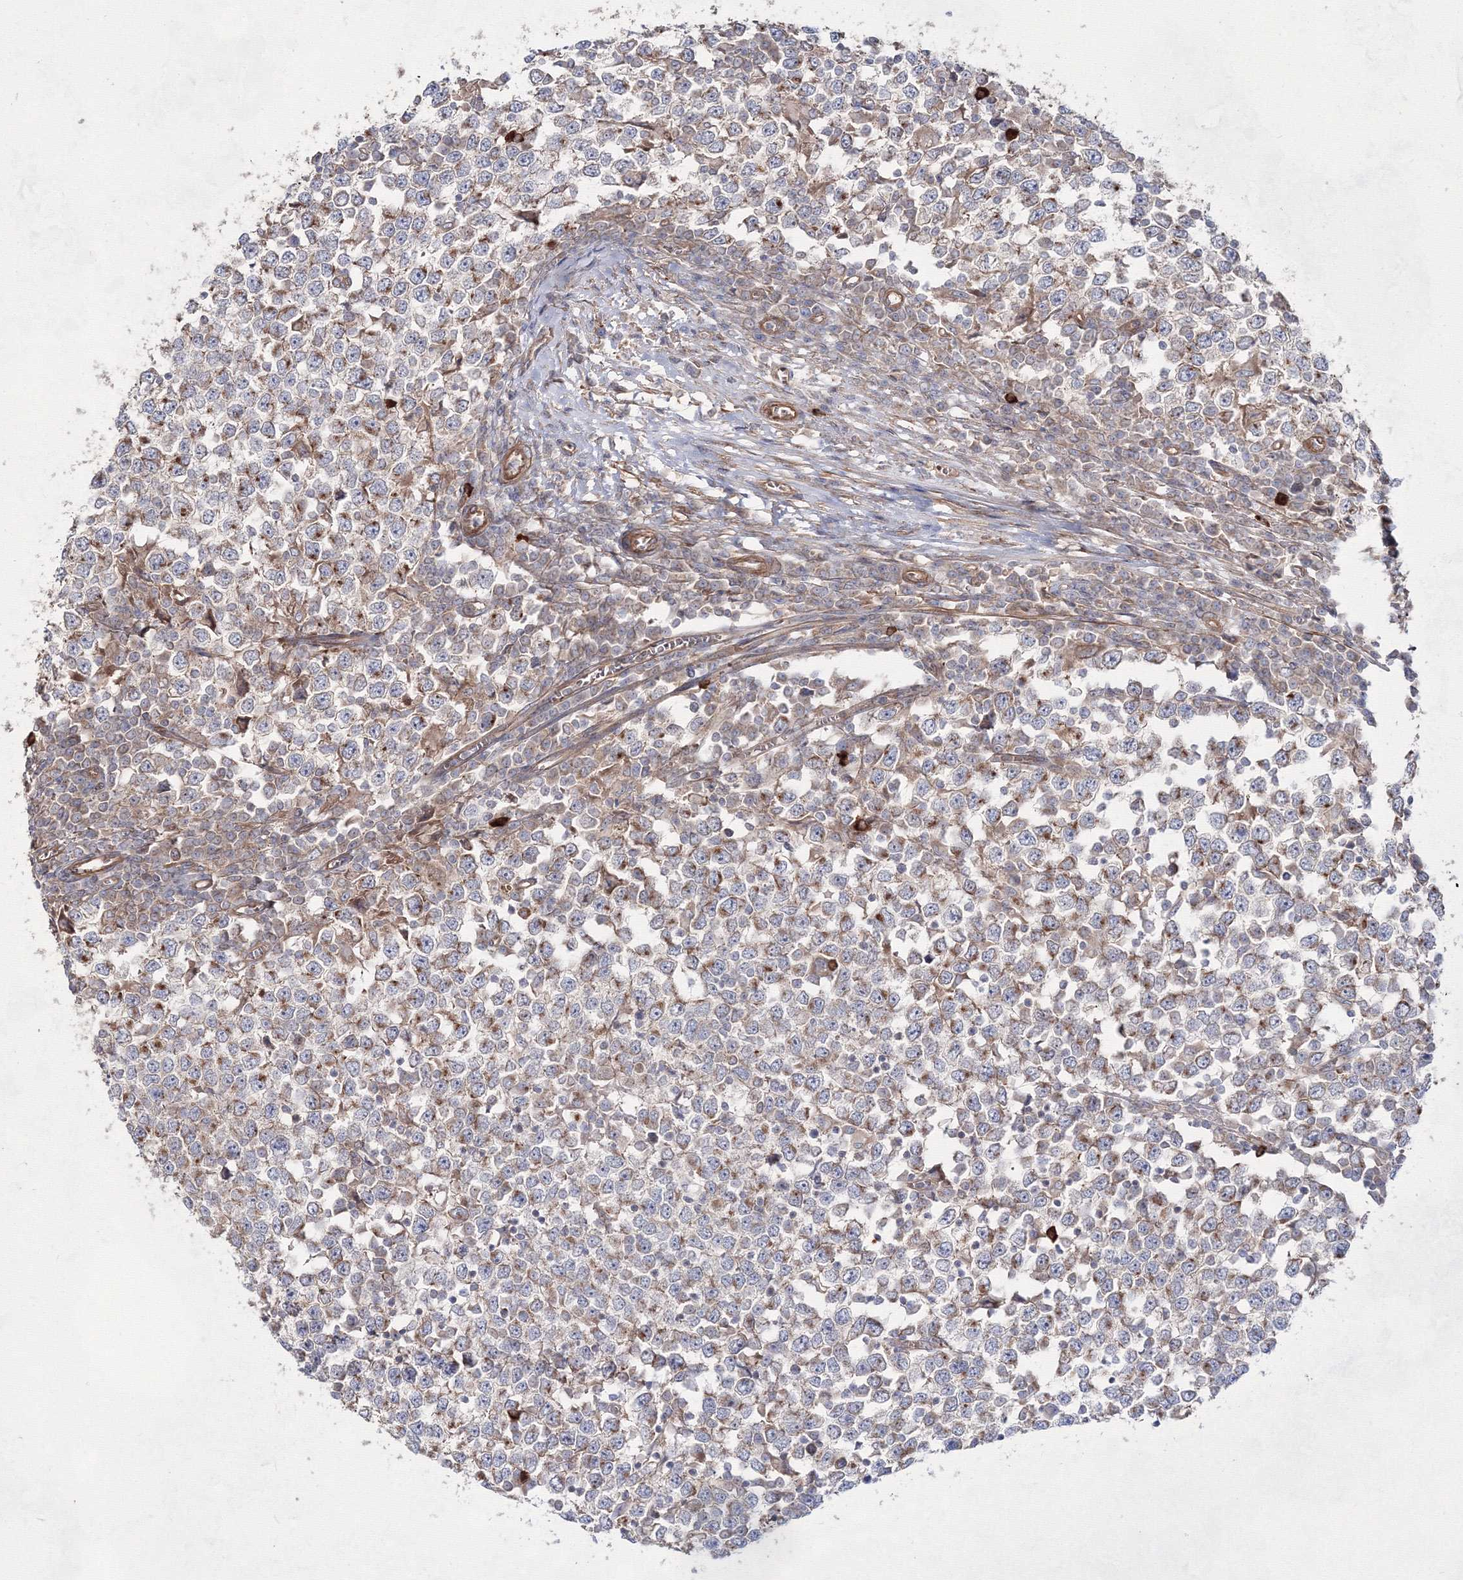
{"staining": {"intensity": "weak", "quantity": "25%-75%", "location": "cytoplasmic/membranous"}, "tissue": "testis cancer", "cell_type": "Tumor cells", "image_type": "cancer", "snomed": [{"axis": "morphology", "description": "Seminoma, NOS"}, {"axis": "topography", "description": "Testis"}], "caption": "This image shows testis cancer (seminoma) stained with immunohistochemistry (IHC) to label a protein in brown. The cytoplasmic/membranous of tumor cells show weak positivity for the protein. Nuclei are counter-stained blue.", "gene": "EXOC6", "patient": {"sex": "male", "age": 65}}